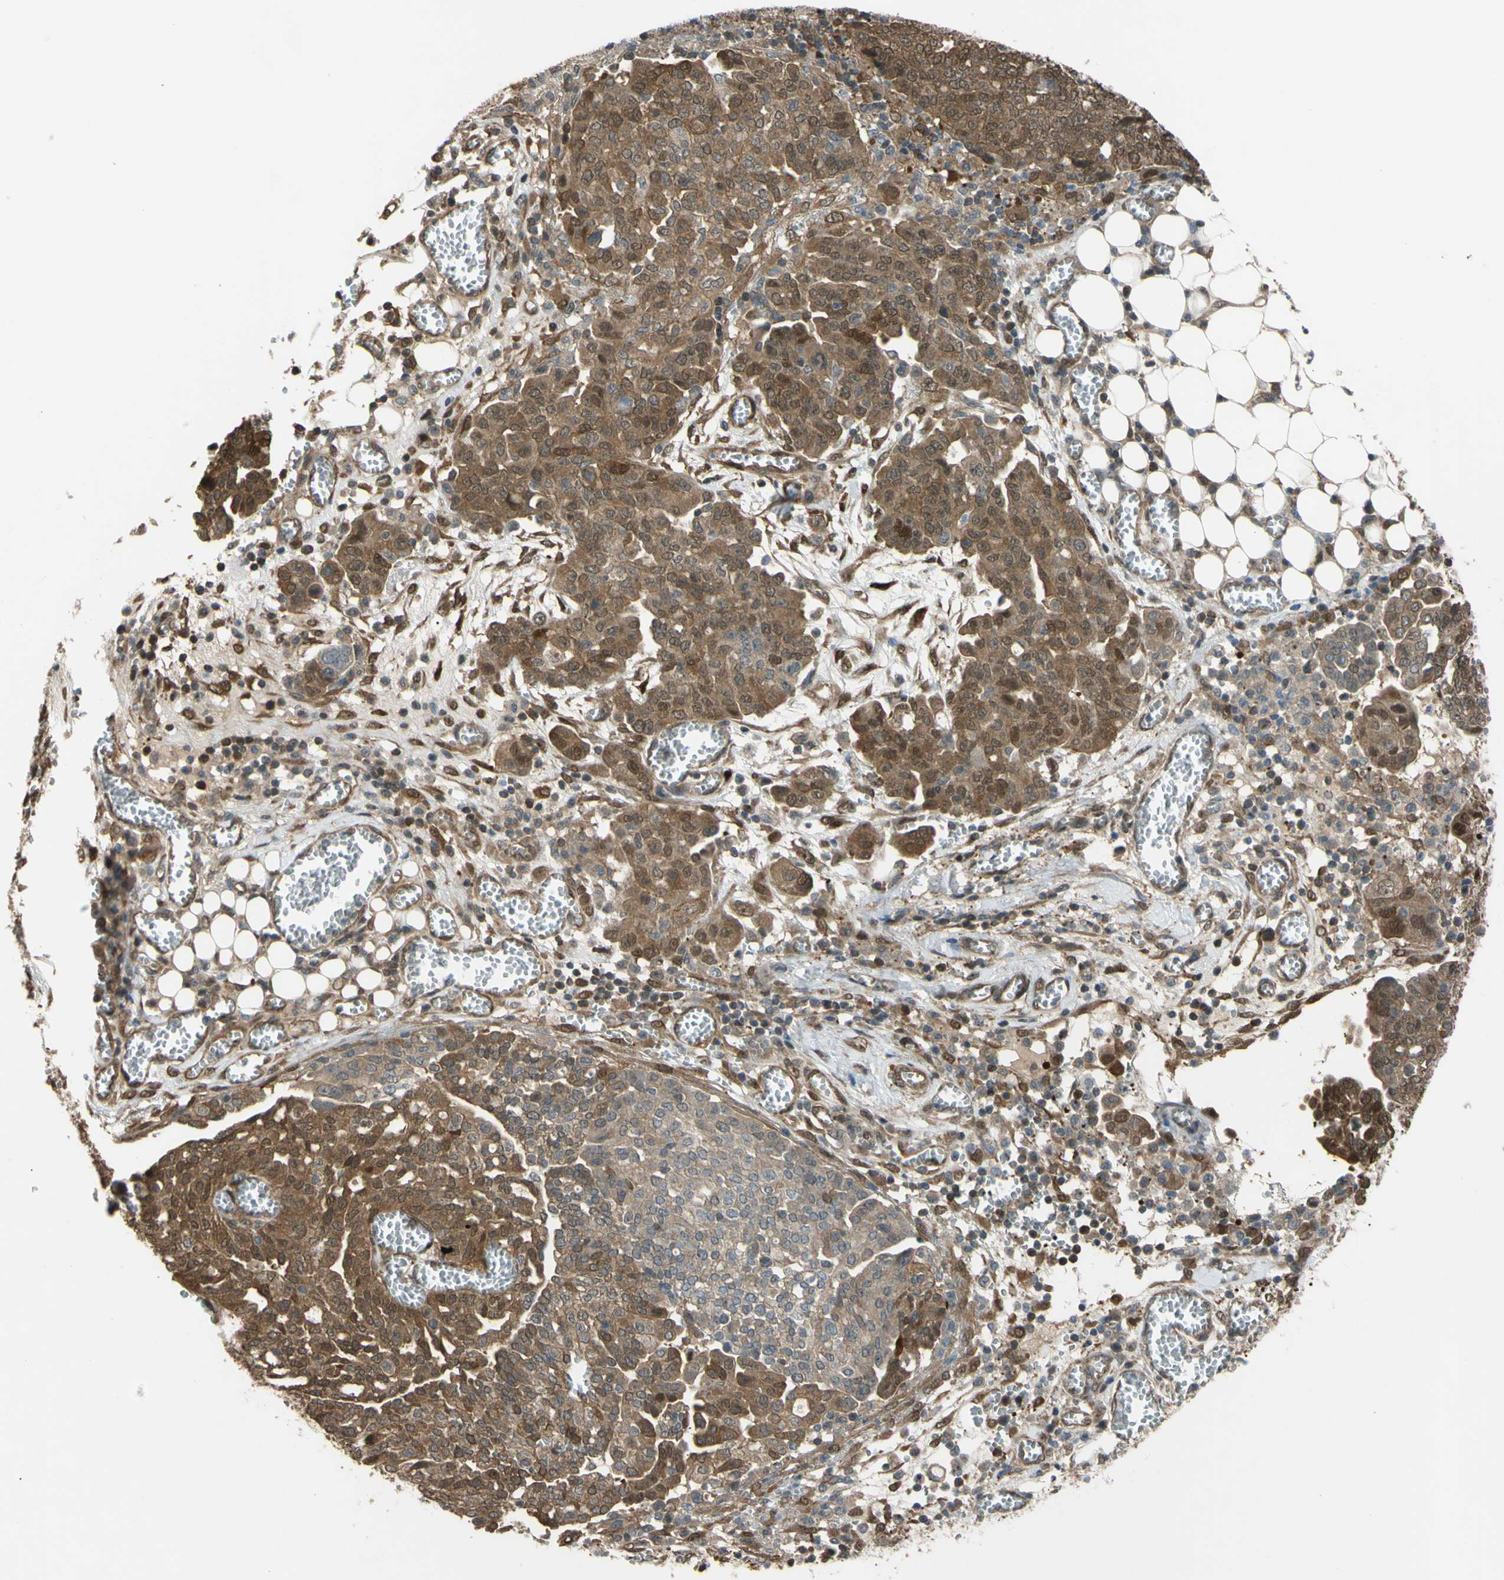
{"staining": {"intensity": "moderate", "quantity": ">75%", "location": "cytoplasmic/membranous"}, "tissue": "ovarian cancer", "cell_type": "Tumor cells", "image_type": "cancer", "snomed": [{"axis": "morphology", "description": "Cystadenocarcinoma, serous, NOS"}, {"axis": "topography", "description": "Soft tissue"}, {"axis": "topography", "description": "Ovary"}], "caption": "DAB (3,3'-diaminobenzidine) immunohistochemical staining of ovarian cancer reveals moderate cytoplasmic/membranous protein staining in about >75% of tumor cells.", "gene": "YWHAQ", "patient": {"sex": "female", "age": 57}}